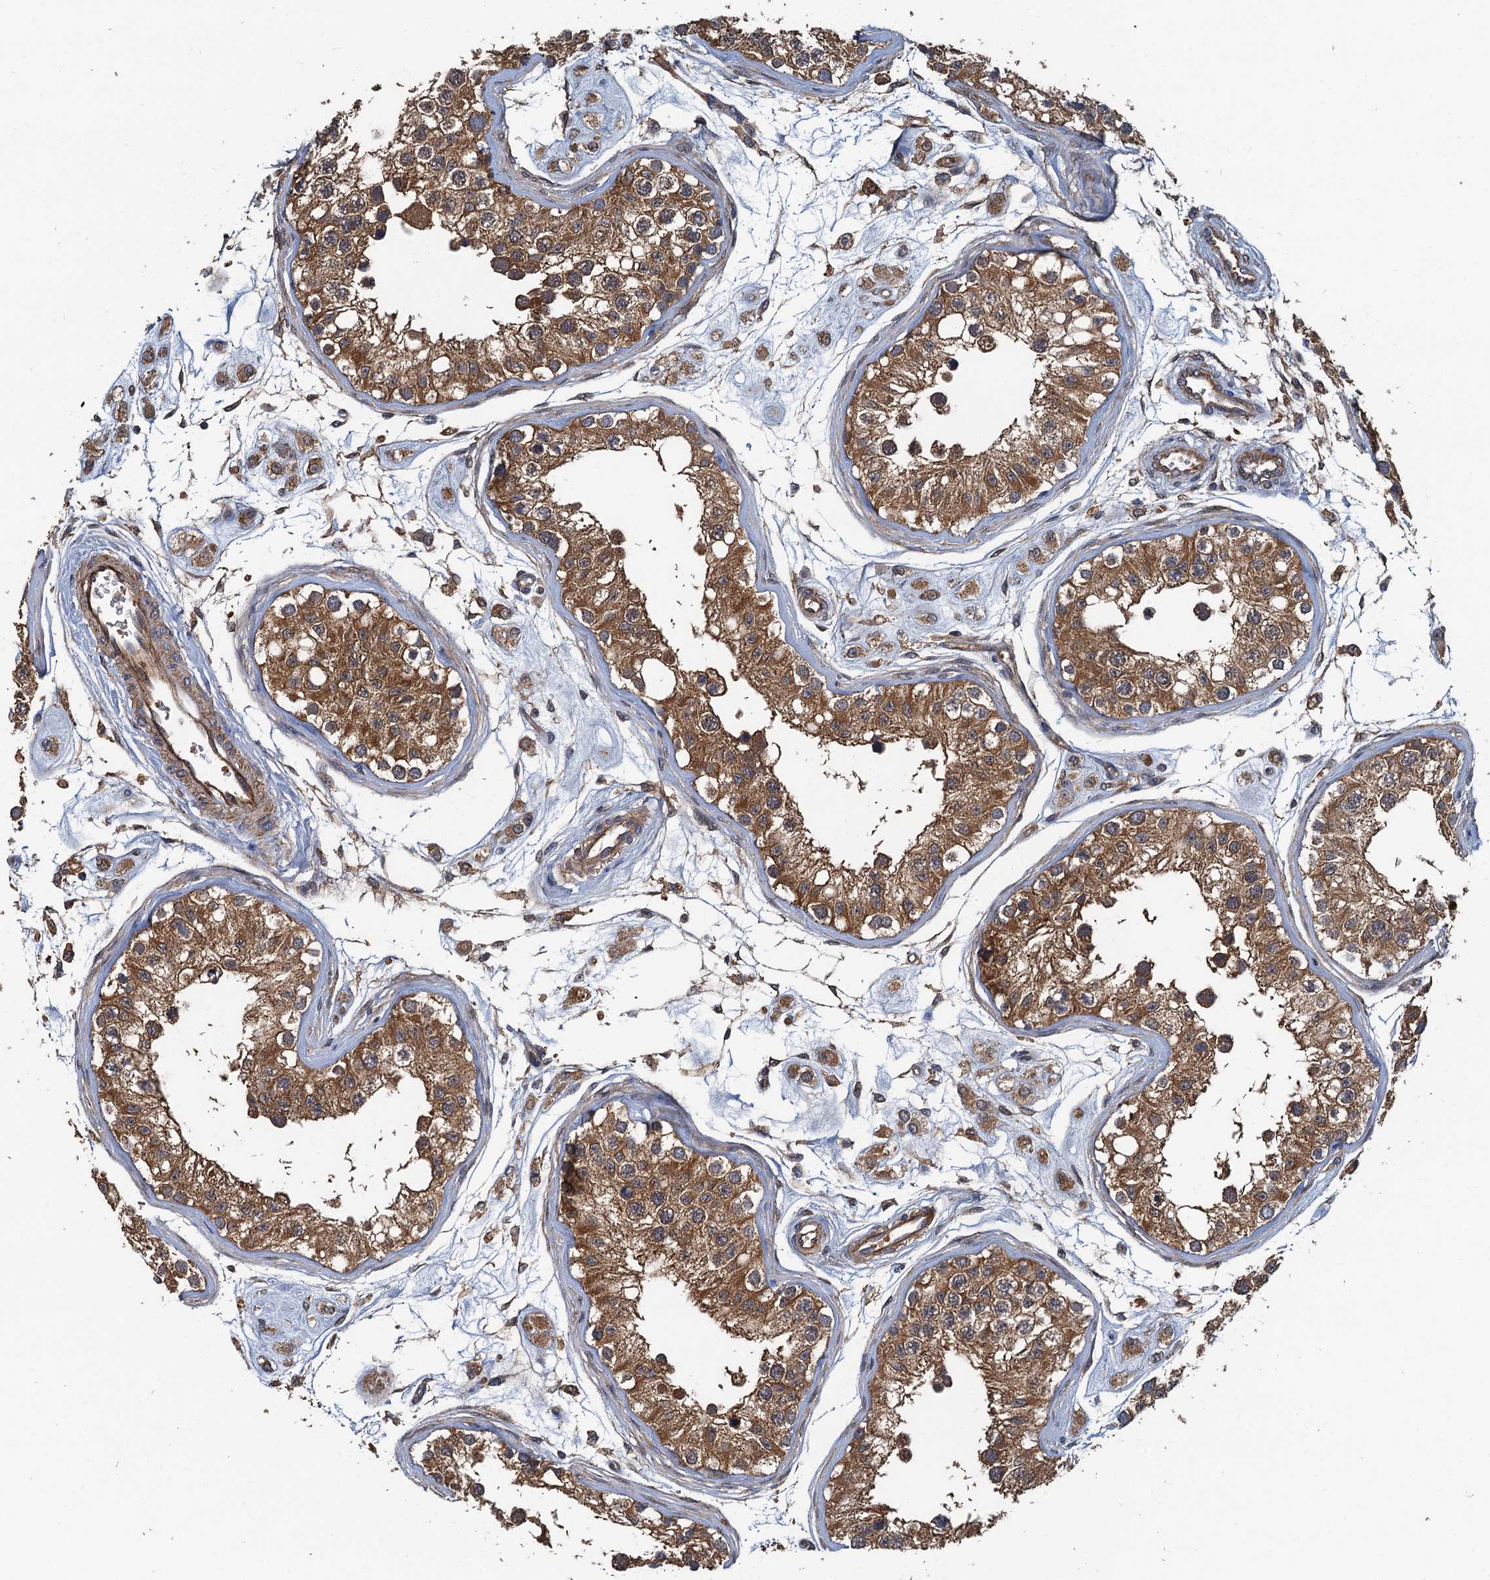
{"staining": {"intensity": "moderate", "quantity": ">75%", "location": "cytoplasmic/membranous"}, "tissue": "testis", "cell_type": "Cells in seminiferous ducts", "image_type": "normal", "snomed": [{"axis": "morphology", "description": "Normal tissue, NOS"}, {"axis": "morphology", "description": "Adenocarcinoma, metastatic, NOS"}, {"axis": "topography", "description": "Testis"}], "caption": "This photomicrograph reveals benign testis stained with IHC to label a protein in brown. The cytoplasmic/membranous of cells in seminiferous ducts show moderate positivity for the protein. Nuclei are counter-stained blue.", "gene": "RSAD2", "patient": {"sex": "male", "age": 26}}